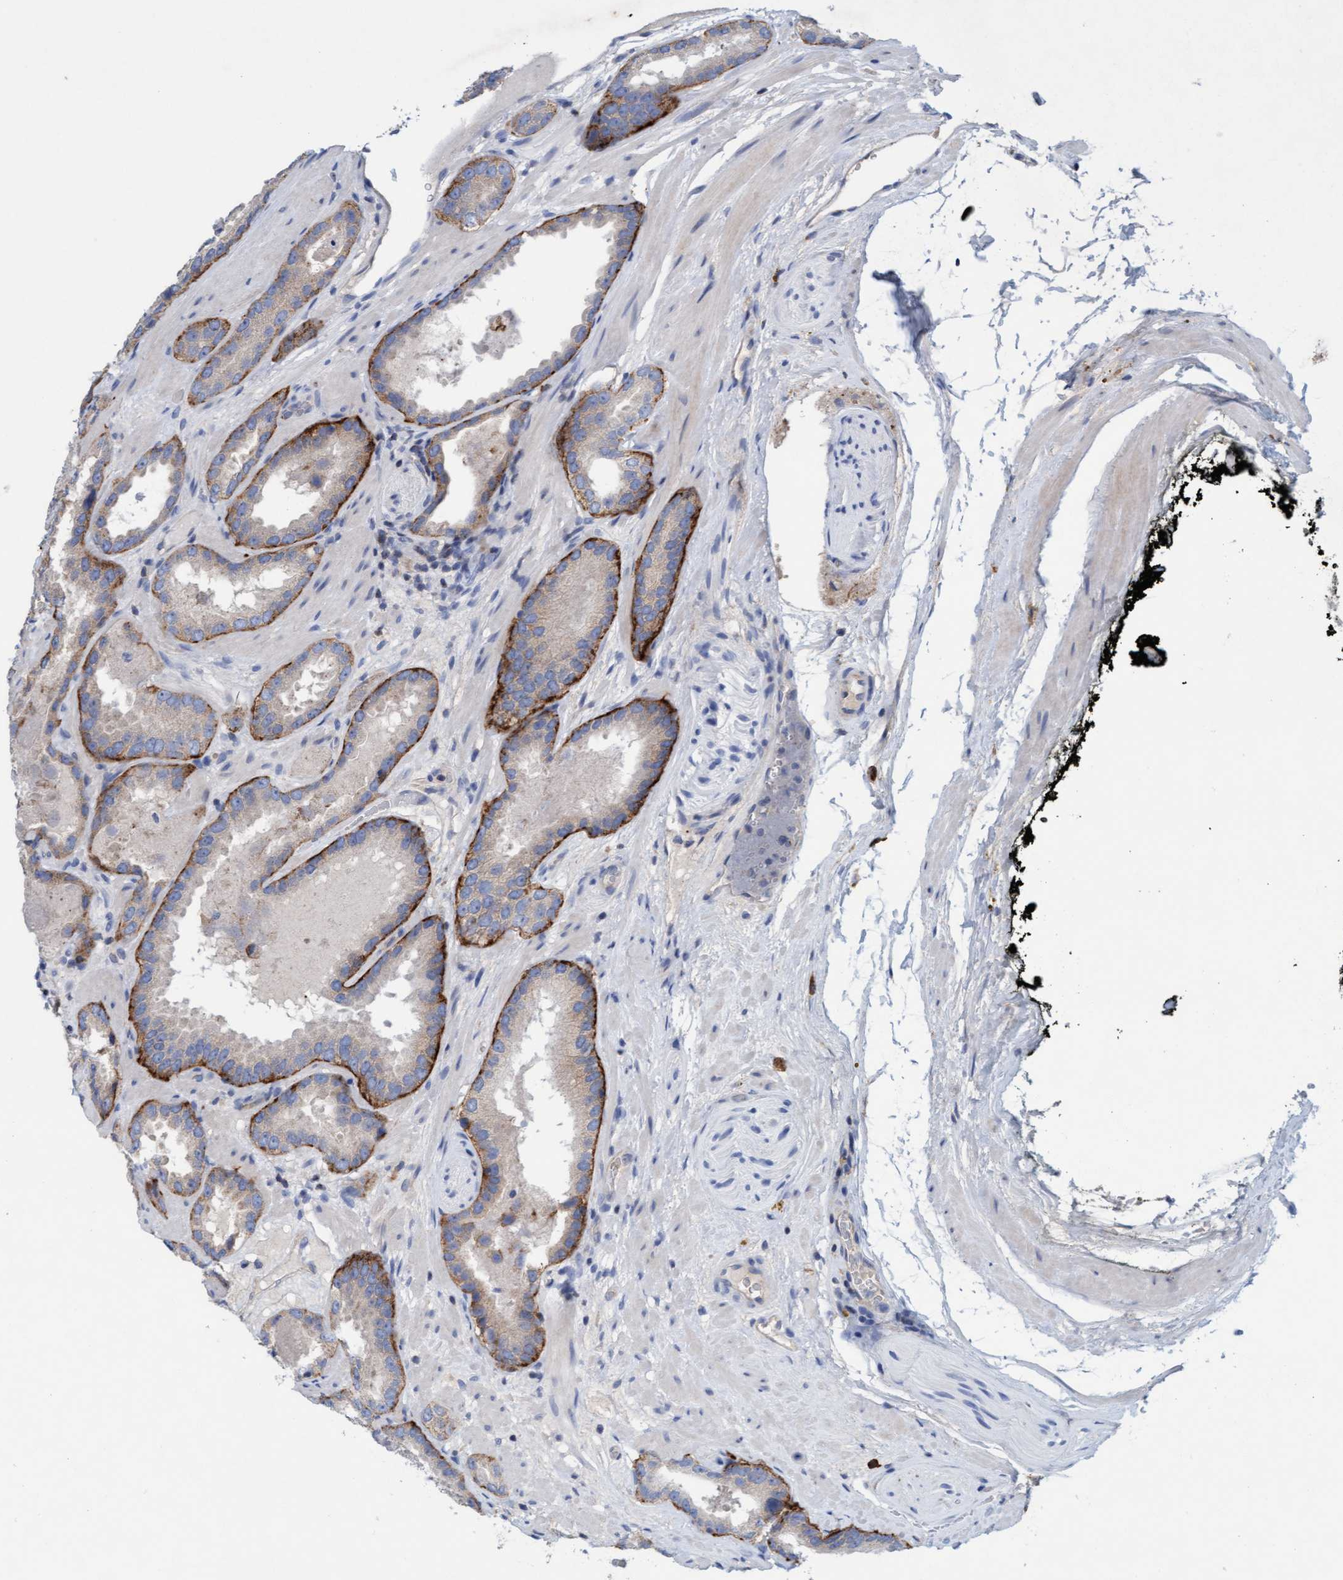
{"staining": {"intensity": "moderate", "quantity": ">75%", "location": "cytoplasmic/membranous"}, "tissue": "prostate cancer", "cell_type": "Tumor cells", "image_type": "cancer", "snomed": [{"axis": "morphology", "description": "Adenocarcinoma, Low grade"}, {"axis": "topography", "description": "Prostate"}], "caption": "Approximately >75% of tumor cells in human prostate cancer exhibit moderate cytoplasmic/membranous protein staining as visualized by brown immunohistochemical staining.", "gene": "SIGIRR", "patient": {"sex": "male", "age": 51}}